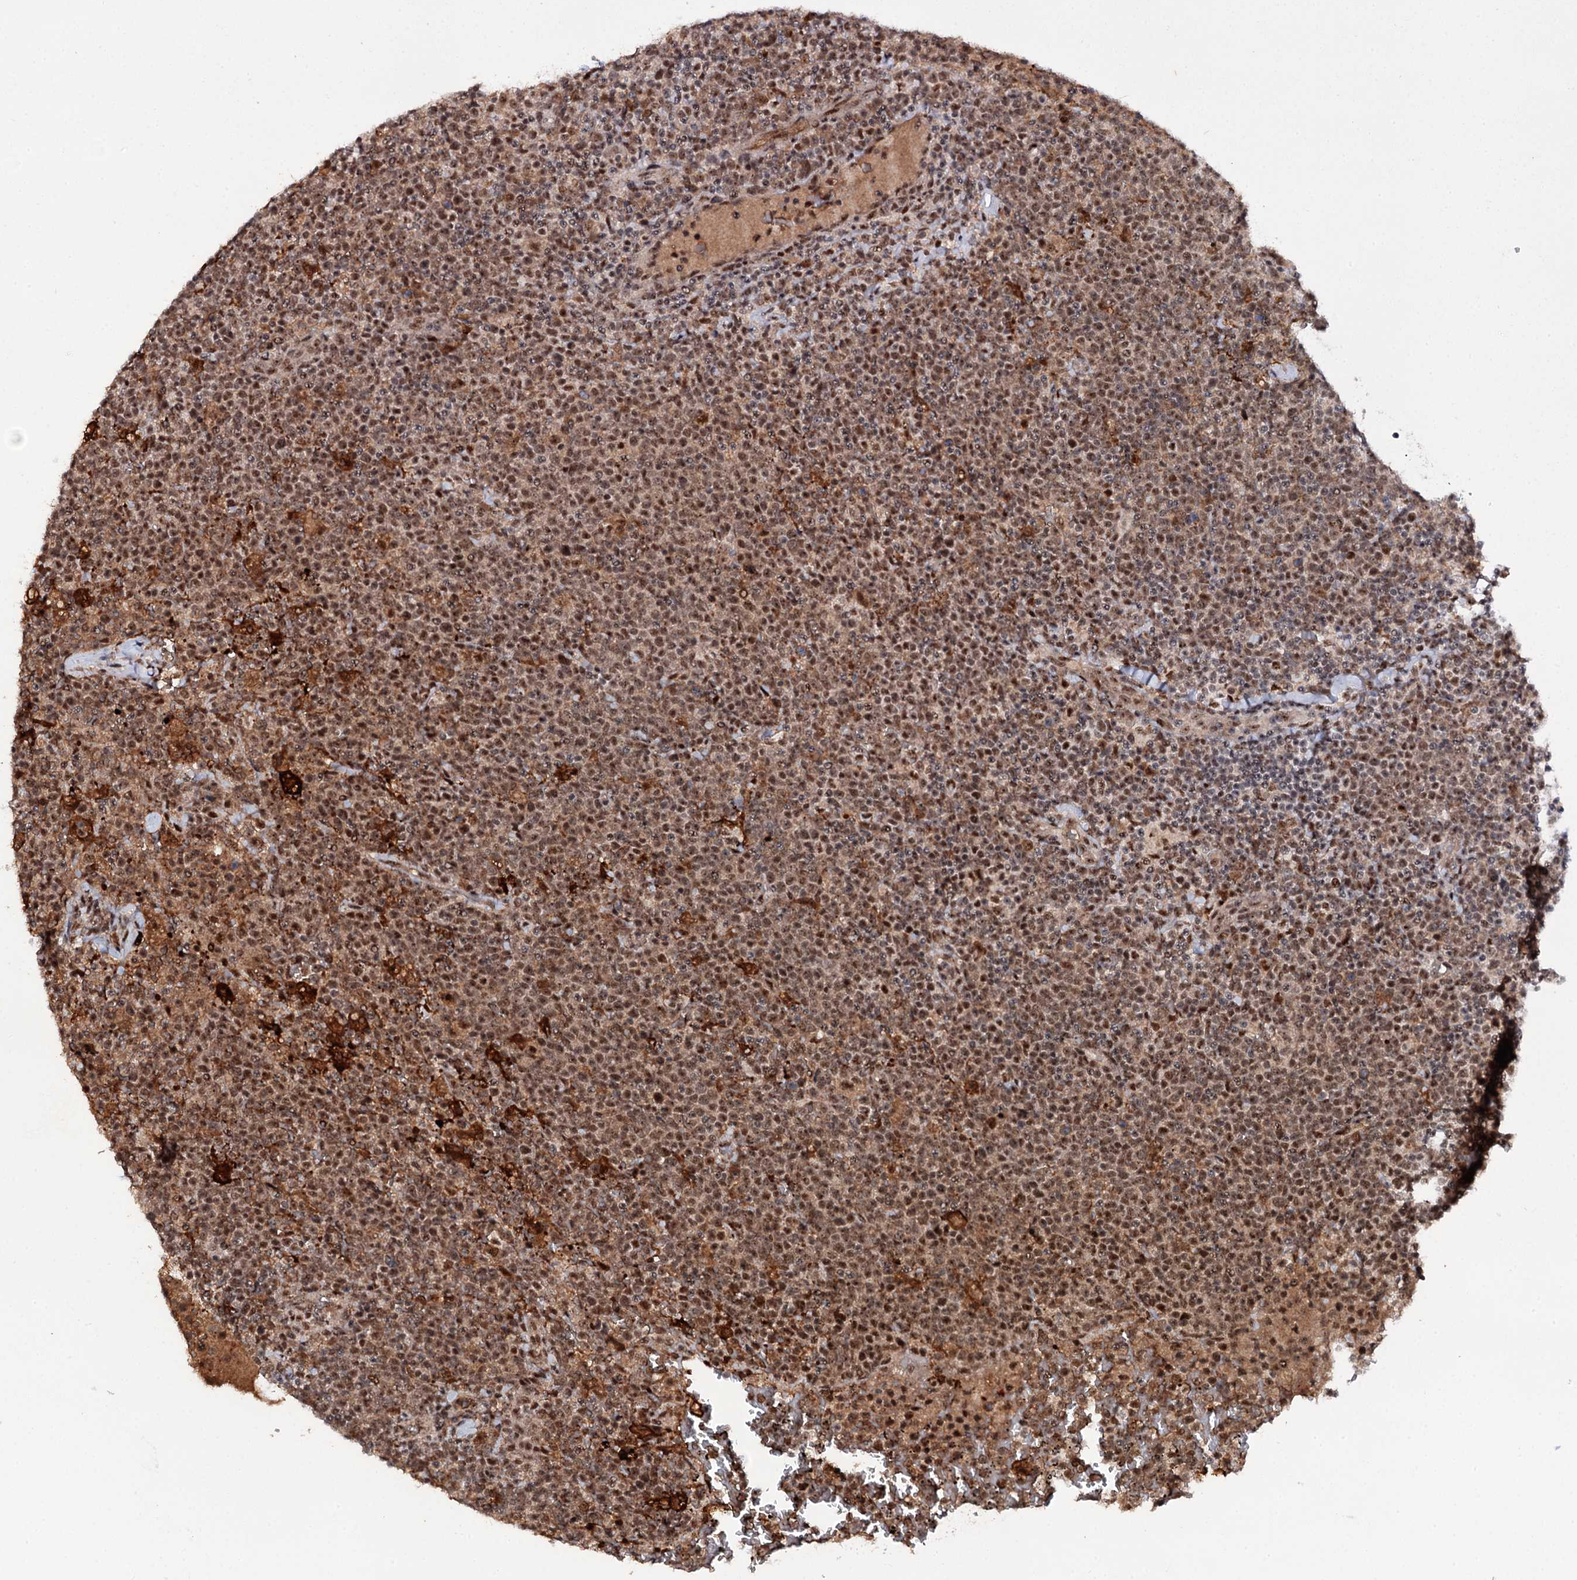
{"staining": {"intensity": "moderate", "quantity": ">75%", "location": "nuclear"}, "tissue": "lymphoma", "cell_type": "Tumor cells", "image_type": "cancer", "snomed": [{"axis": "morphology", "description": "Malignant lymphoma, non-Hodgkin's type, High grade"}, {"axis": "topography", "description": "Lymph node"}], "caption": "An immunohistochemistry (IHC) photomicrograph of tumor tissue is shown. Protein staining in brown labels moderate nuclear positivity in lymphoma within tumor cells.", "gene": "BUD13", "patient": {"sex": "male", "age": 61}}